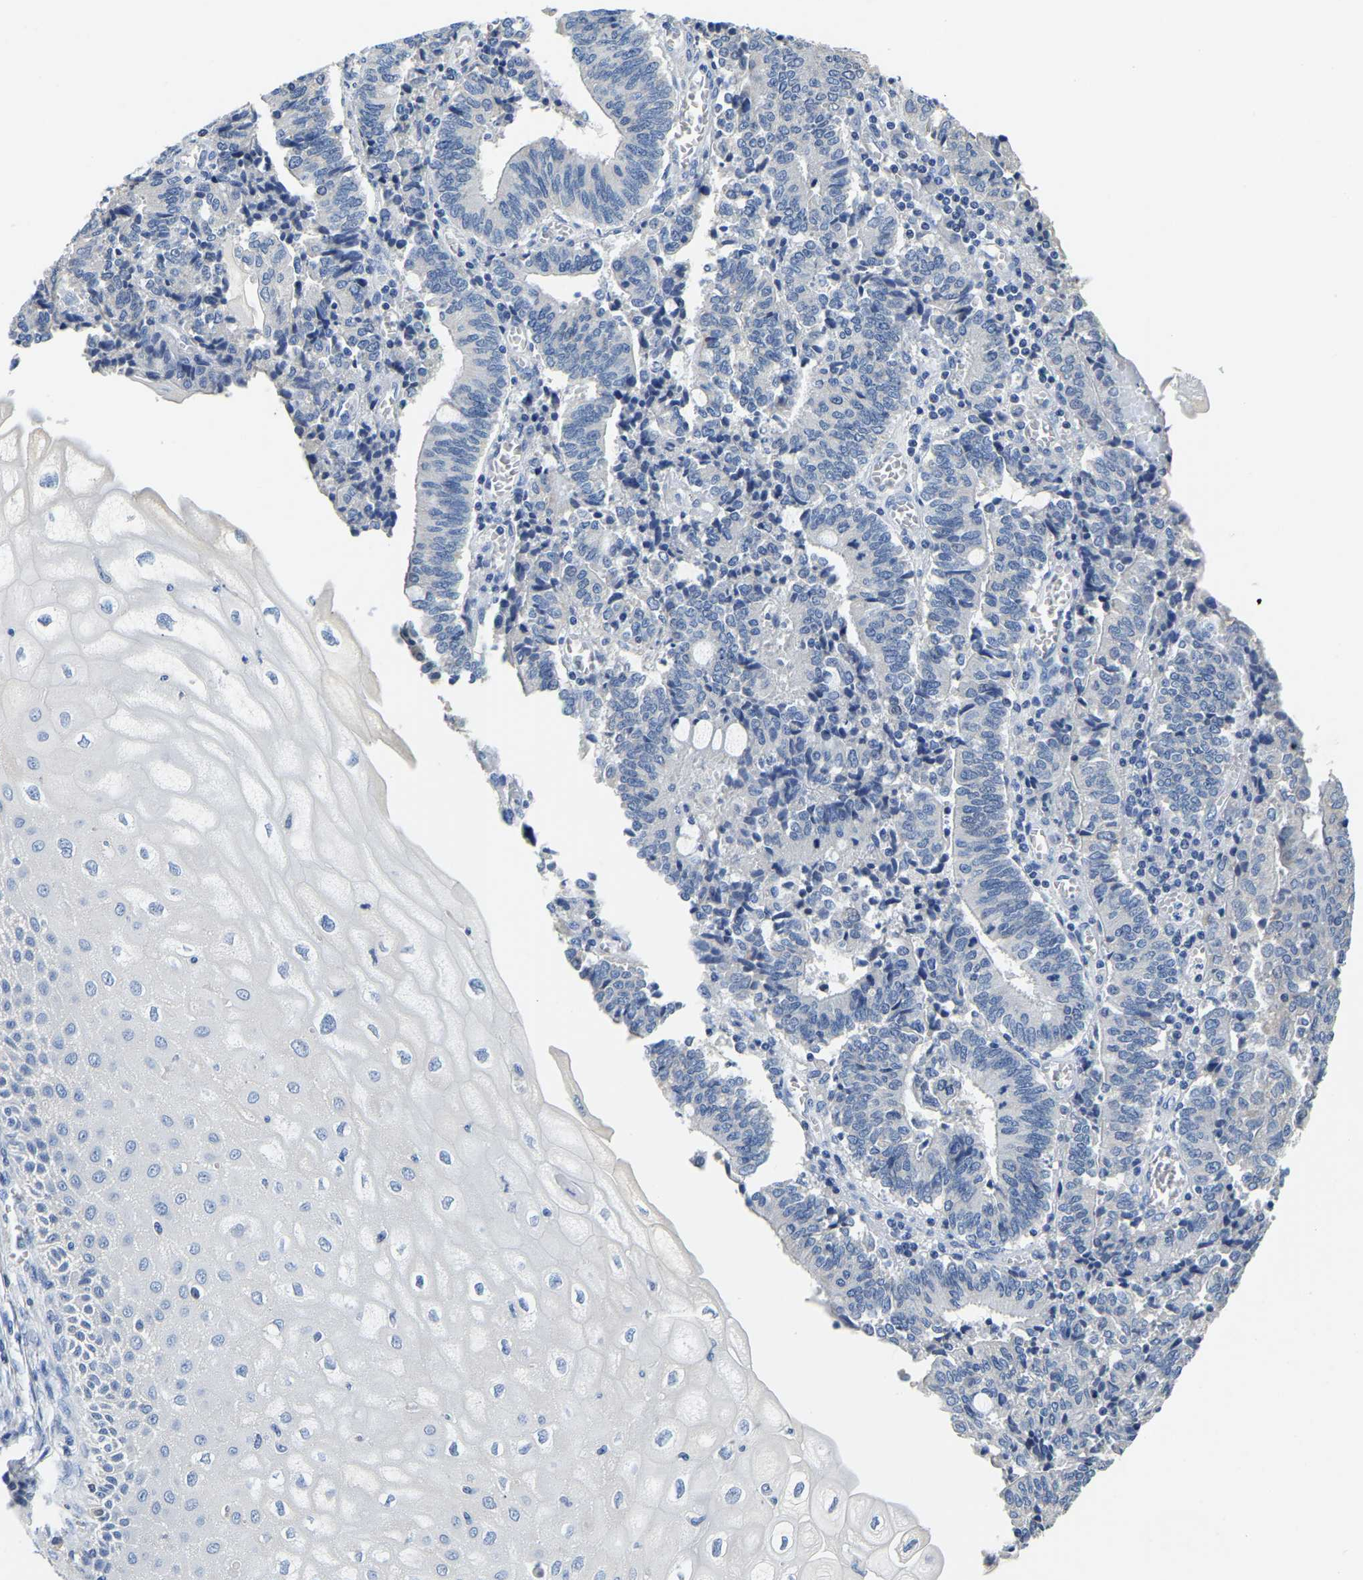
{"staining": {"intensity": "negative", "quantity": "none", "location": "none"}, "tissue": "cervical cancer", "cell_type": "Tumor cells", "image_type": "cancer", "snomed": [{"axis": "morphology", "description": "Adenocarcinoma, NOS"}, {"axis": "topography", "description": "Cervix"}], "caption": "Immunohistochemistry histopathology image of neoplastic tissue: human cervical adenocarcinoma stained with DAB (3,3'-diaminobenzidine) exhibits no significant protein staining in tumor cells.", "gene": "PCK2", "patient": {"sex": "female", "age": 44}}